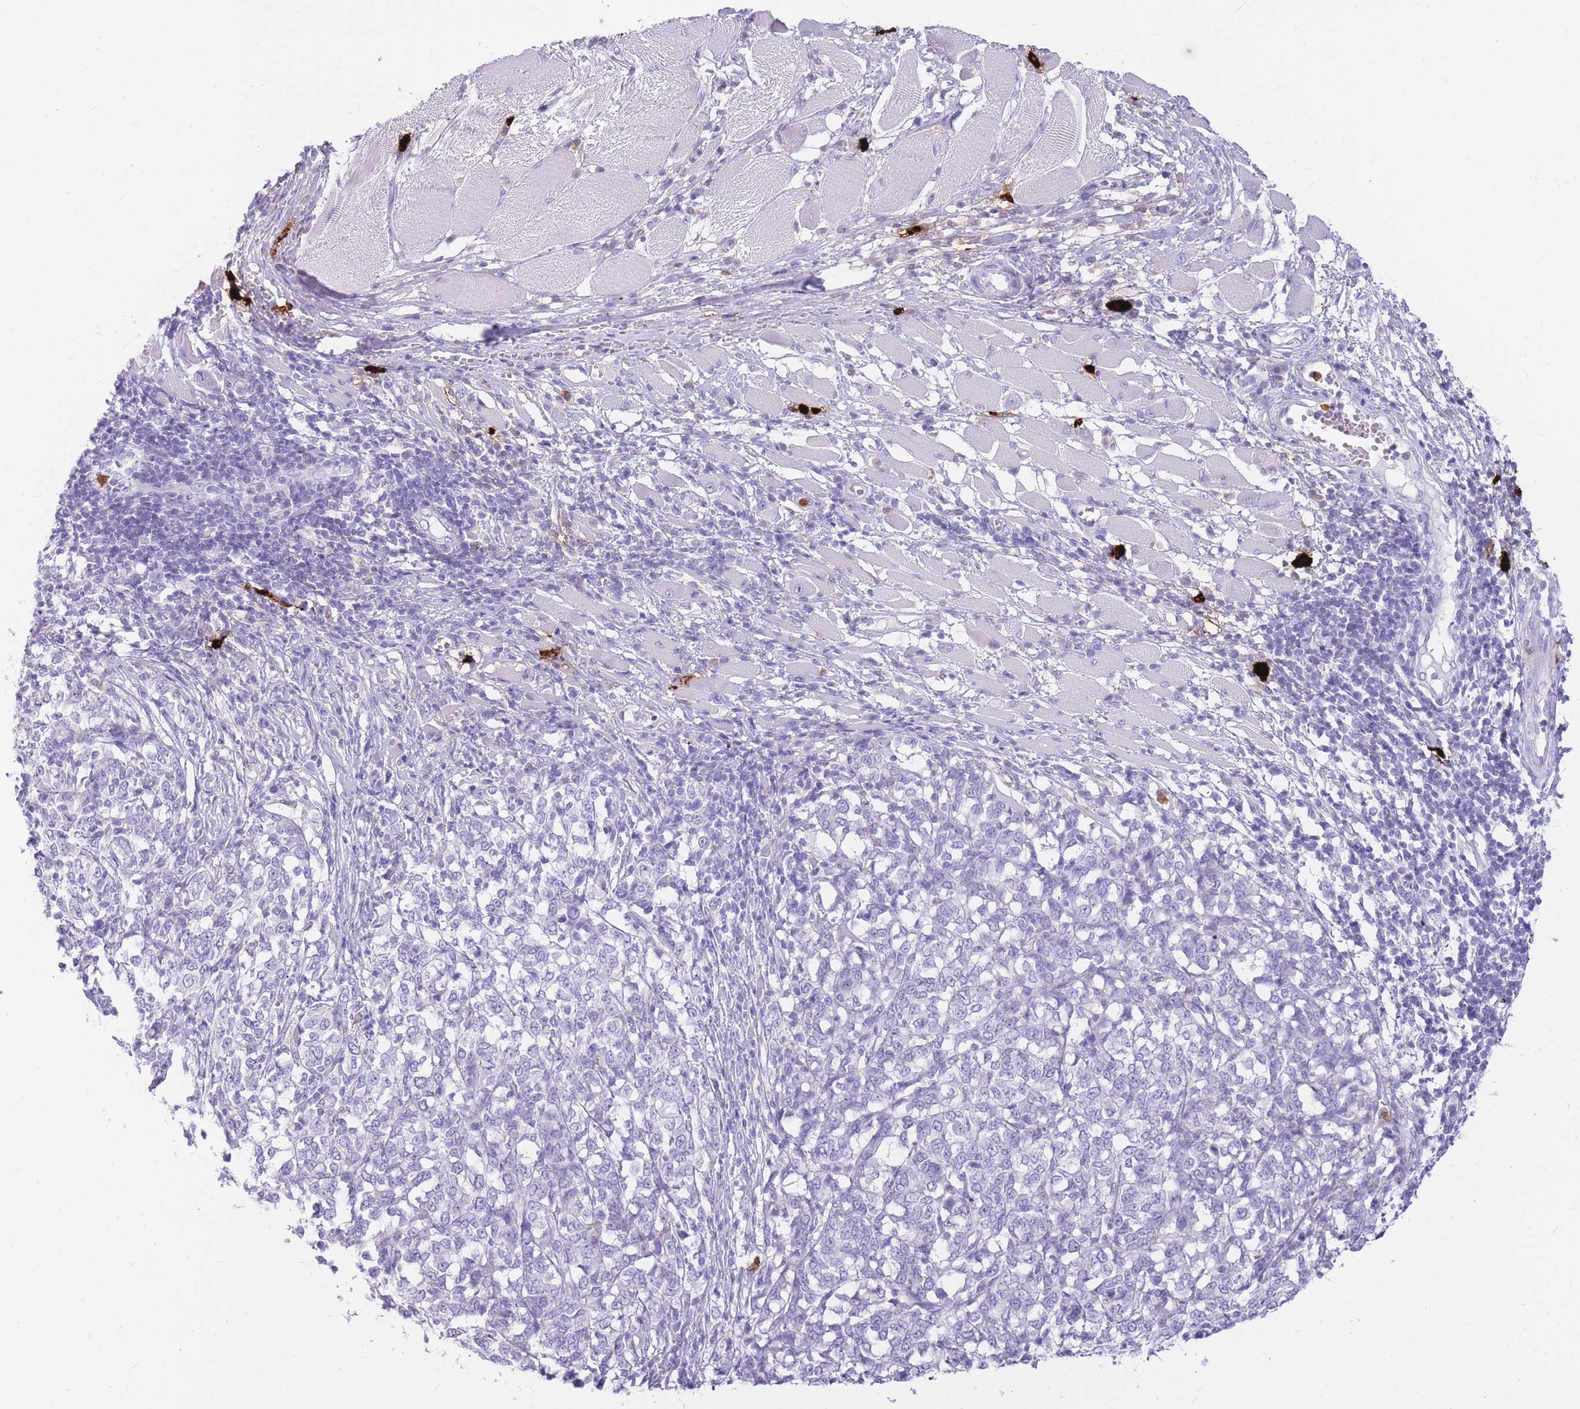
{"staining": {"intensity": "negative", "quantity": "none", "location": "none"}, "tissue": "melanoma", "cell_type": "Tumor cells", "image_type": "cancer", "snomed": [{"axis": "morphology", "description": "Malignant melanoma, NOS"}, {"axis": "topography", "description": "Skin"}], "caption": "Malignant melanoma stained for a protein using IHC reveals no expression tumor cells.", "gene": "TPSAB1", "patient": {"sex": "female", "age": 72}}